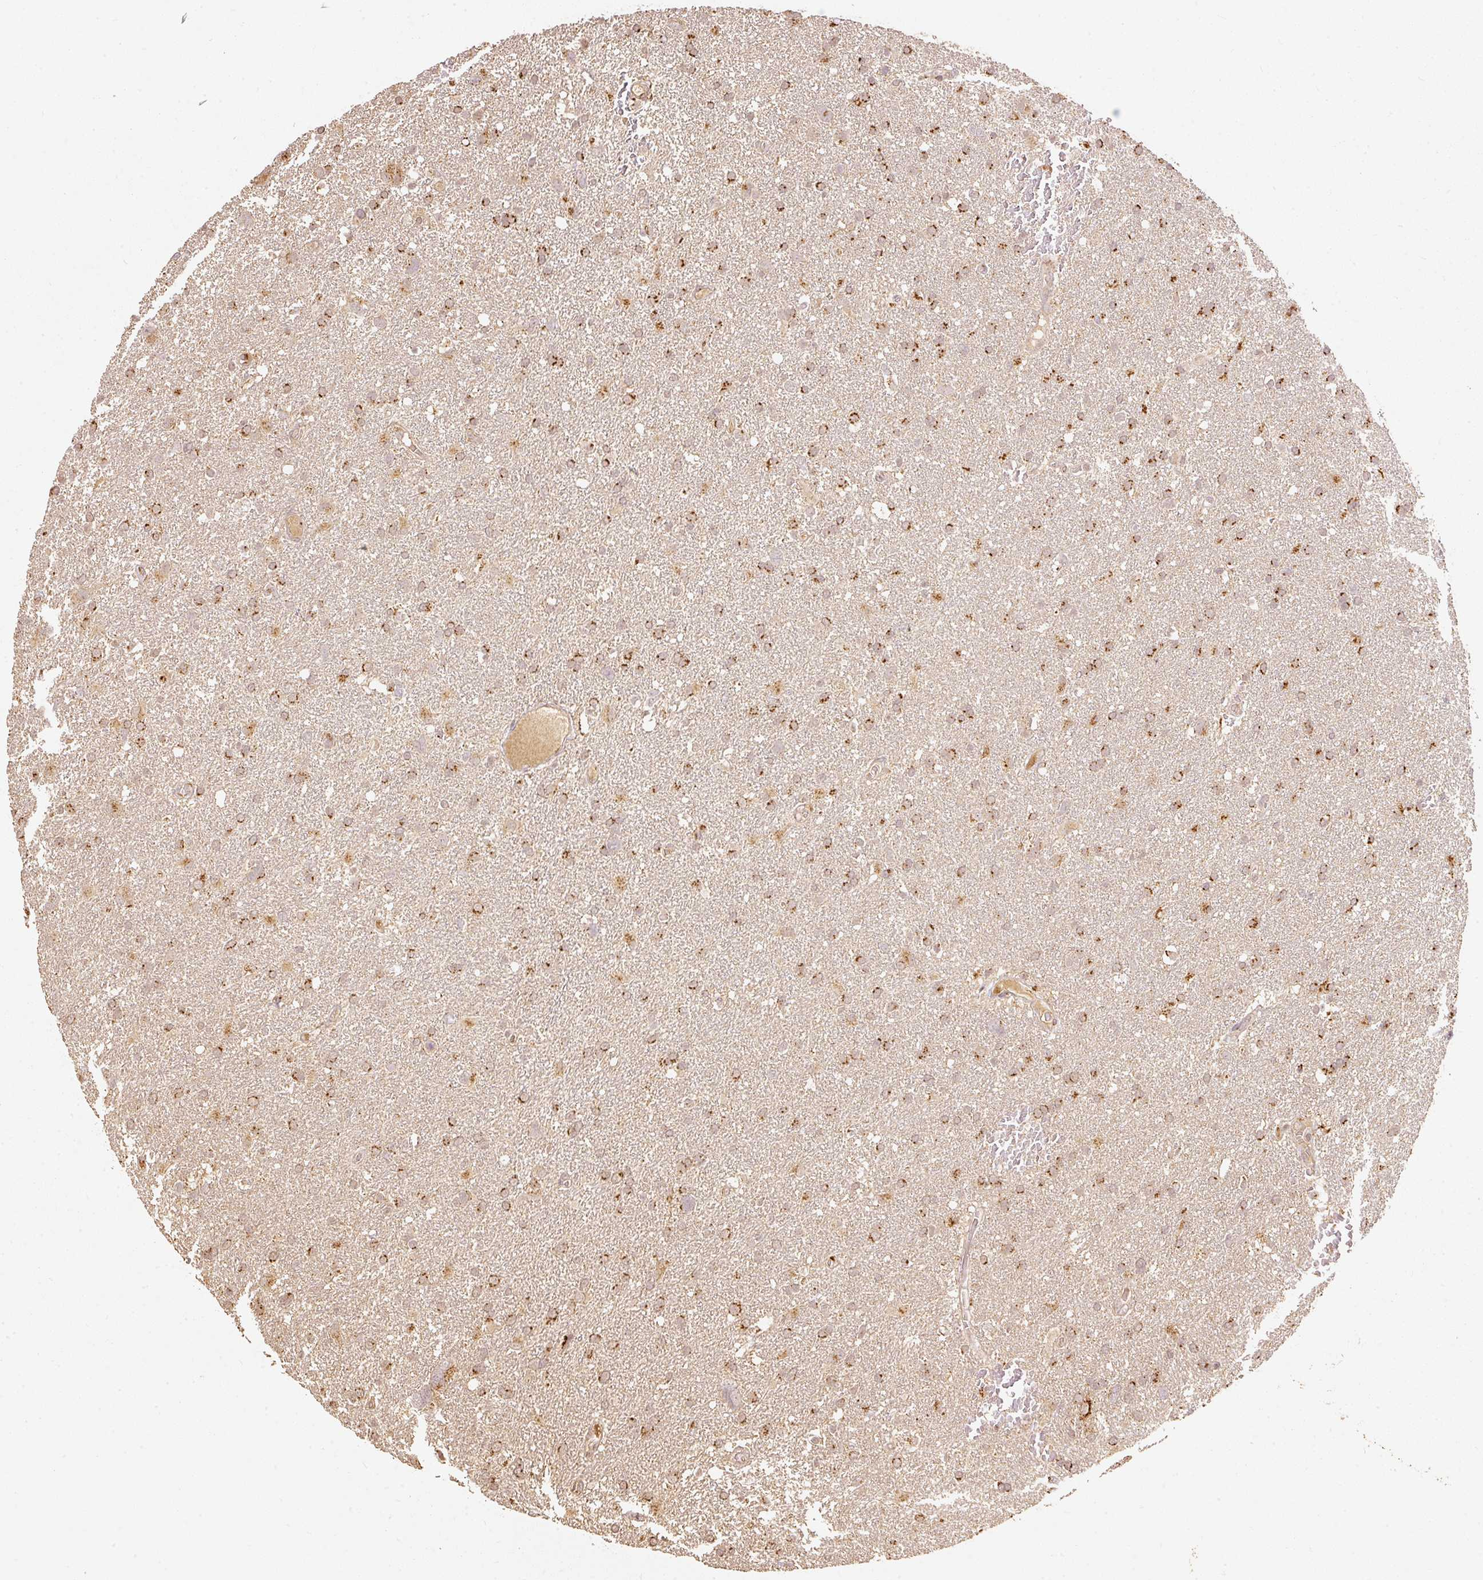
{"staining": {"intensity": "moderate", "quantity": ">75%", "location": "cytoplasmic/membranous"}, "tissue": "glioma", "cell_type": "Tumor cells", "image_type": "cancer", "snomed": [{"axis": "morphology", "description": "Glioma, malignant, High grade"}, {"axis": "topography", "description": "Brain"}], "caption": "Brown immunohistochemical staining in human glioma shows moderate cytoplasmic/membranous staining in about >75% of tumor cells. (Brightfield microscopy of DAB IHC at high magnification).", "gene": "FUT8", "patient": {"sex": "male", "age": 61}}